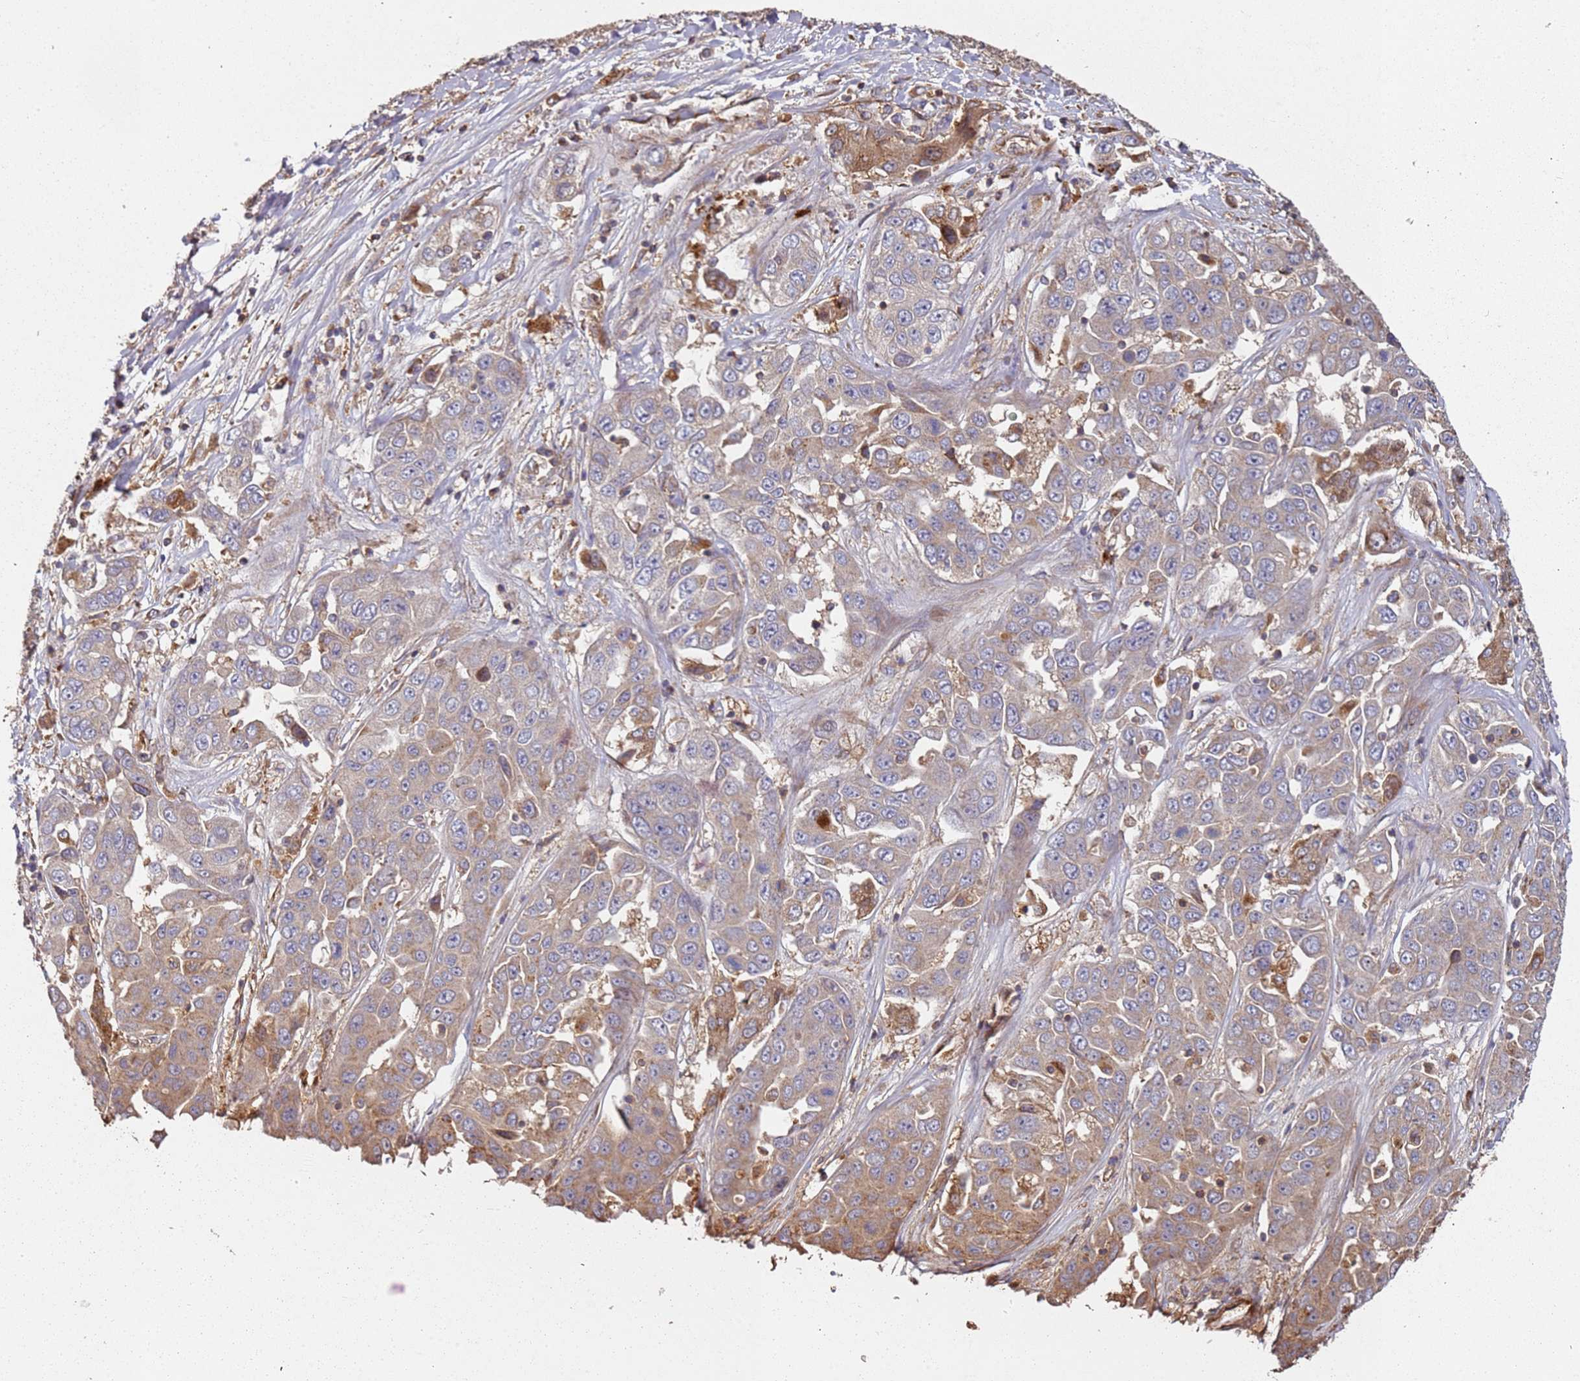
{"staining": {"intensity": "moderate", "quantity": "25%-75%", "location": "cytoplasmic/membranous"}, "tissue": "liver cancer", "cell_type": "Tumor cells", "image_type": "cancer", "snomed": [{"axis": "morphology", "description": "Cholangiocarcinoma"}, {"axis": "topography", "description": "Liver"}], "caption": "Tumor cells exhibit medium levels of moderate cytoplasmic/membranous positivity in about 25%-75% of cells in liver cancer.", "gene": "SCGB2B2", "patient": {"sex": "female", "age": 52}}